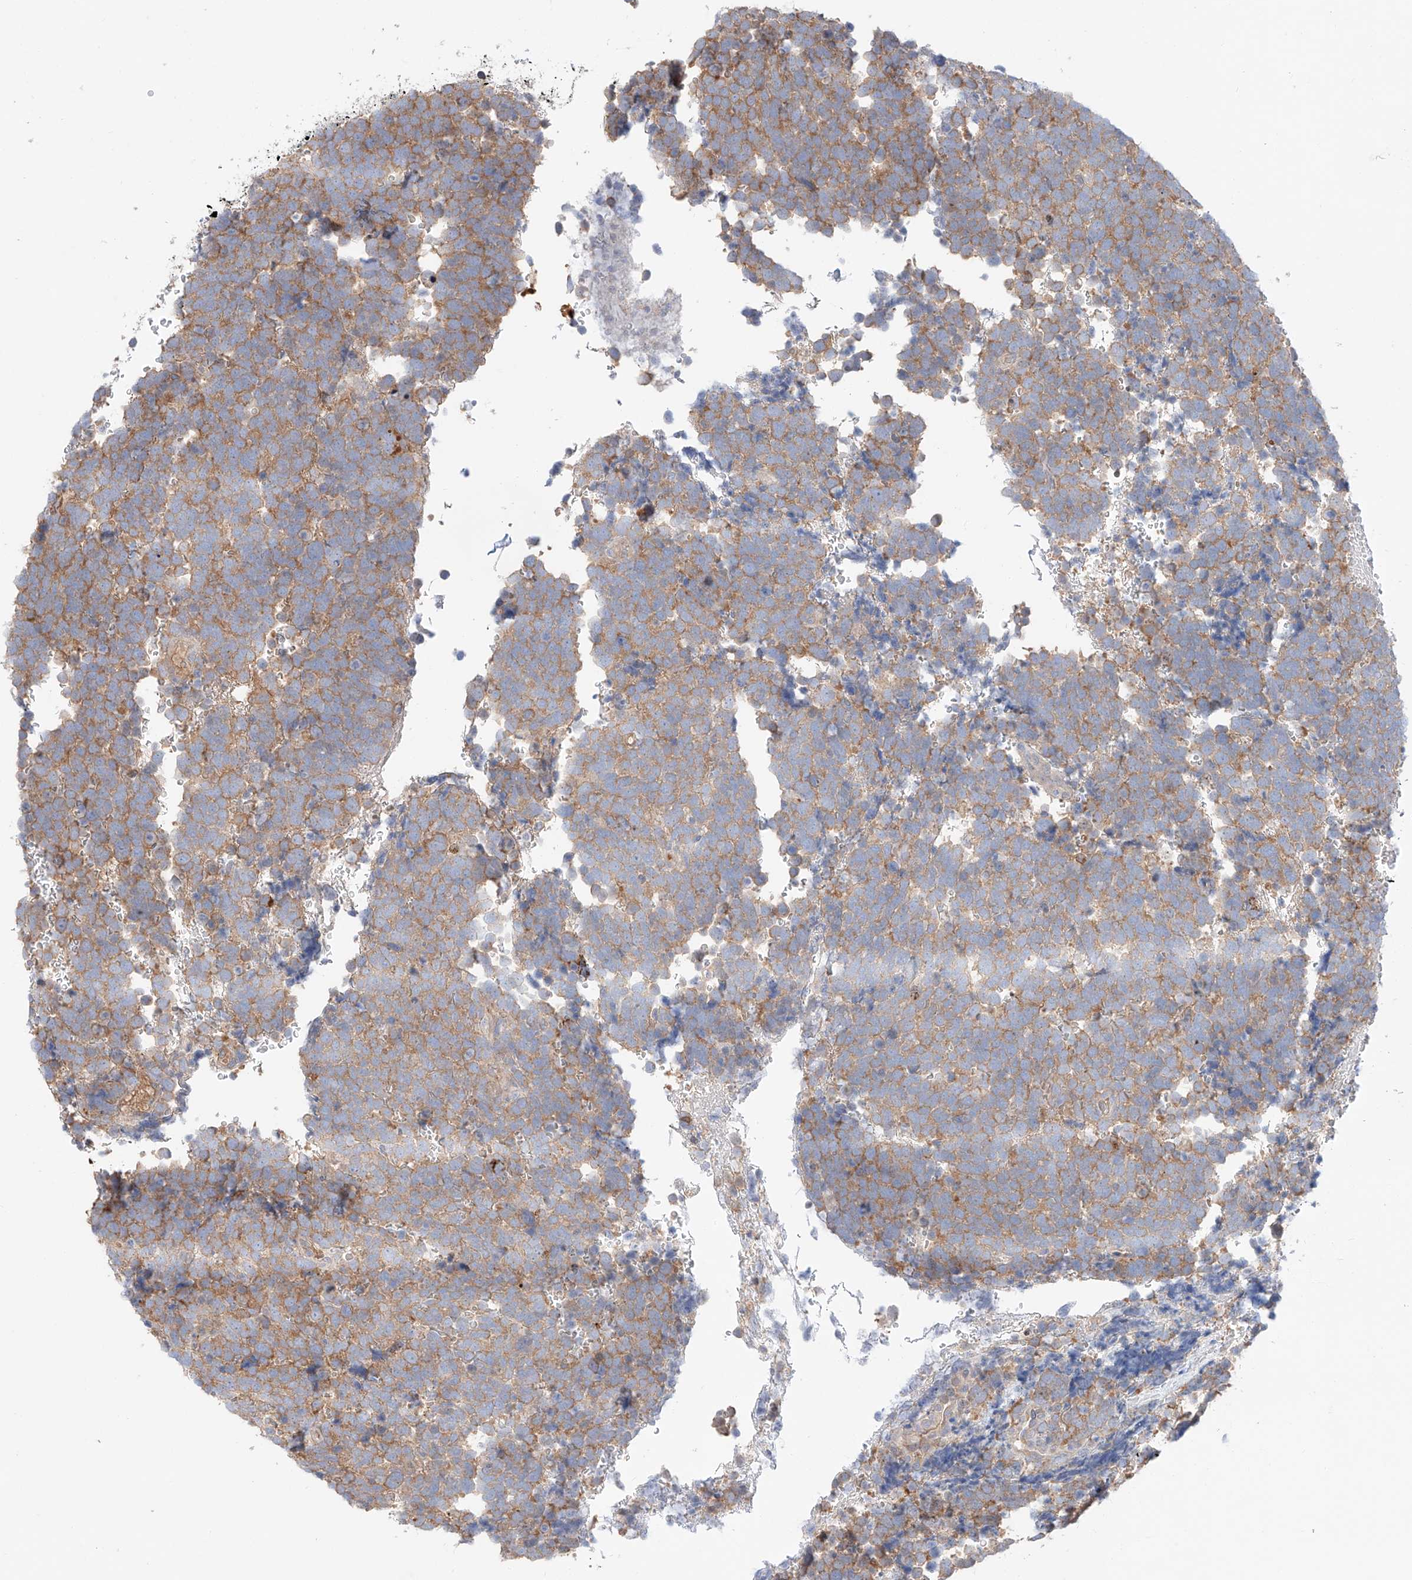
{"staining": {"intensity": "weak", "quantity": "25%-75%", "location": "cytoplasmic/membranous"}, "tissue": "urothelial cancer", "cell_type": "Tumor cells", "image_type": "cancer", "snomed": [{"axis": "morphology", "description": "Urothelial carcinoma, High grade"}, {"axis": "topography", "description": "Urinary bladder"}], "caption": "Human urothelial cancer stained with a protein marker reveals weak staining in tumor cells.", "gene": "PGGT1B", "patient": {"sex": "female", "age": 82}}